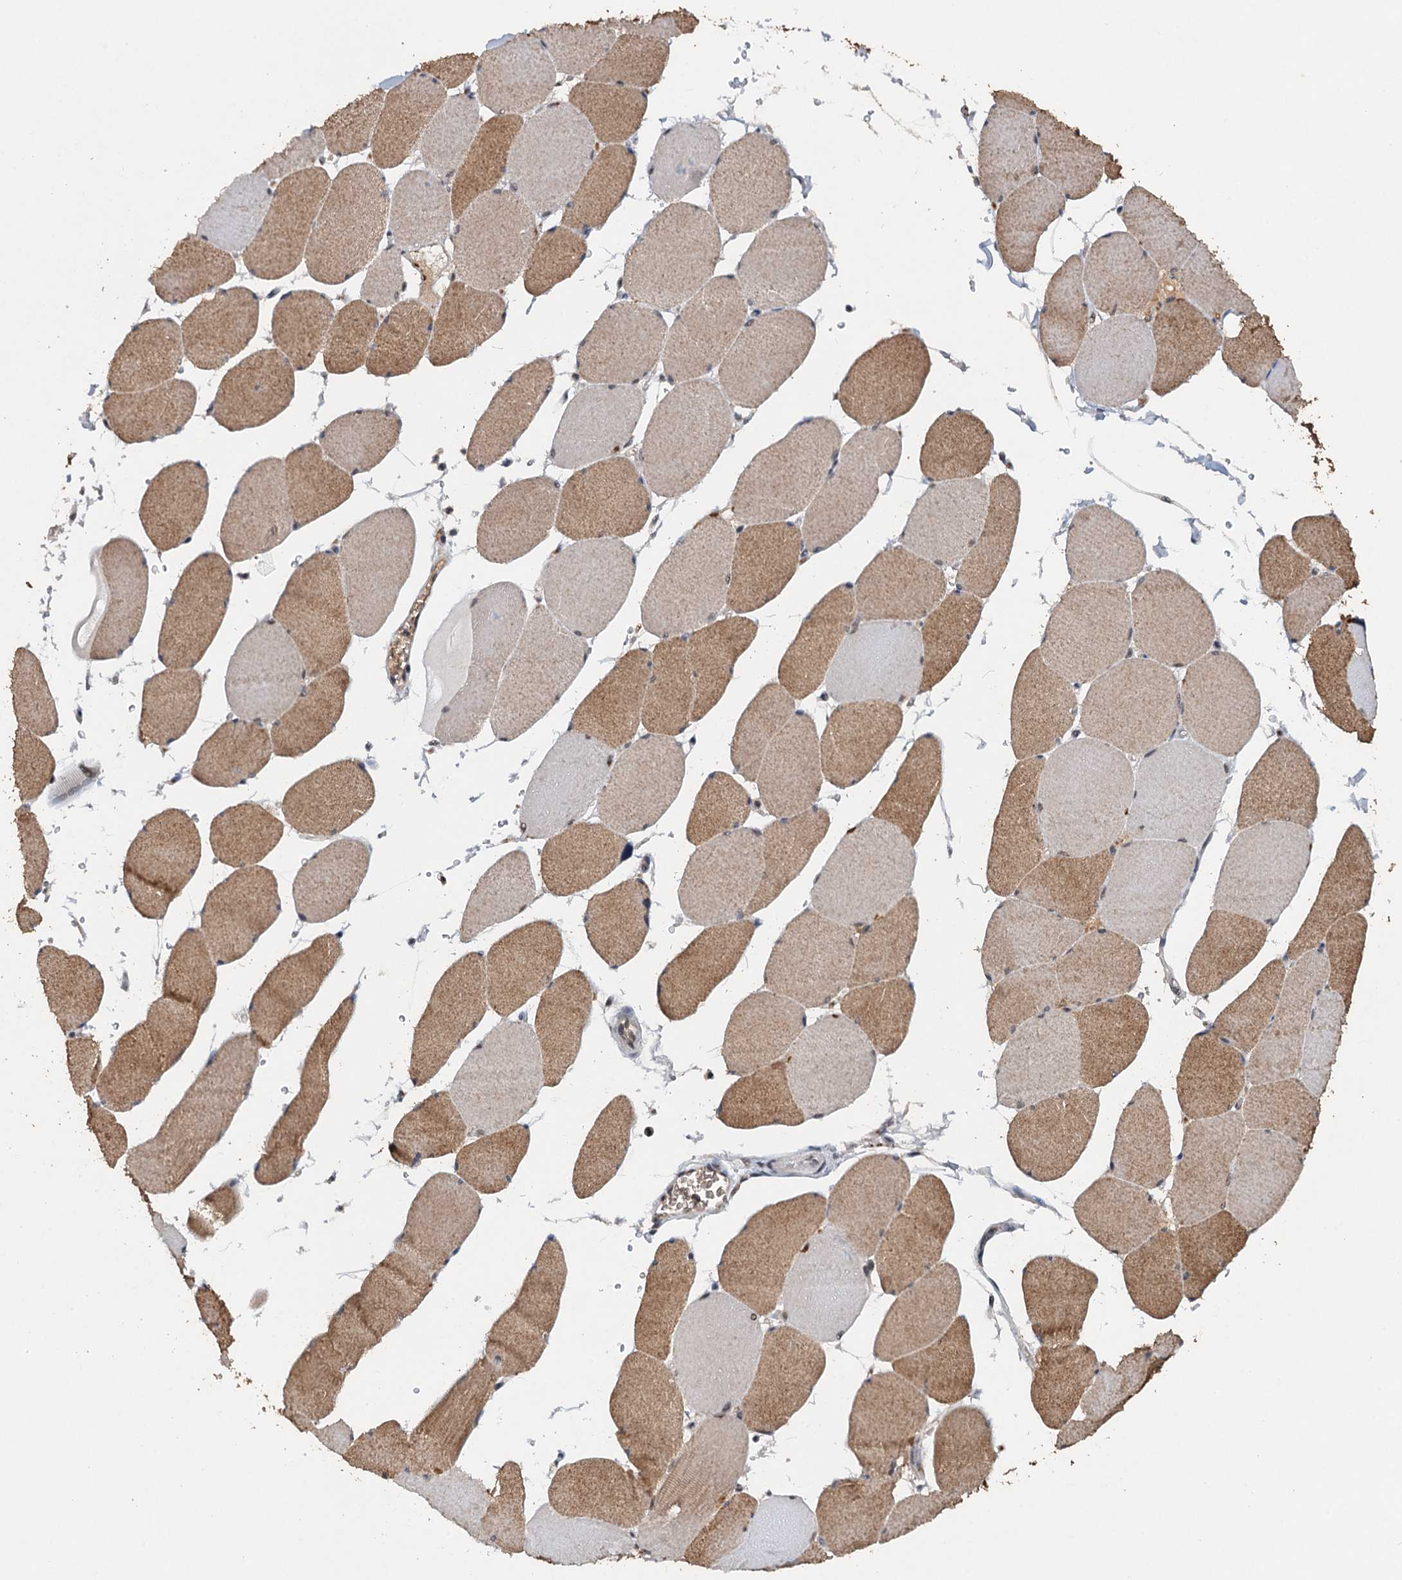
{"staining": {"intensity": "moderate", "quantity": "25%-75%", "location": "cytoplasmic/membranous"}, "tissue": "skeletal muscle", "cell_type": "Myocytes", "image_type": "normal", "snomed": [{"axis": "morphology", "description": "Normal tissue, NOS"}, {"axis": "topography", "description": "Skeletal muscle"}, {"axis": "topography", "description": "Head-Neck"}], "caption": "An immunohistochemistry image of benign tissue is shown. Protein staining in brown labels moderate cytoplasmic/membranous positivity in skeletal muscle within myocytes.", "gene": "CSTF3", "patient": {"sex": "male", "age": 66}}